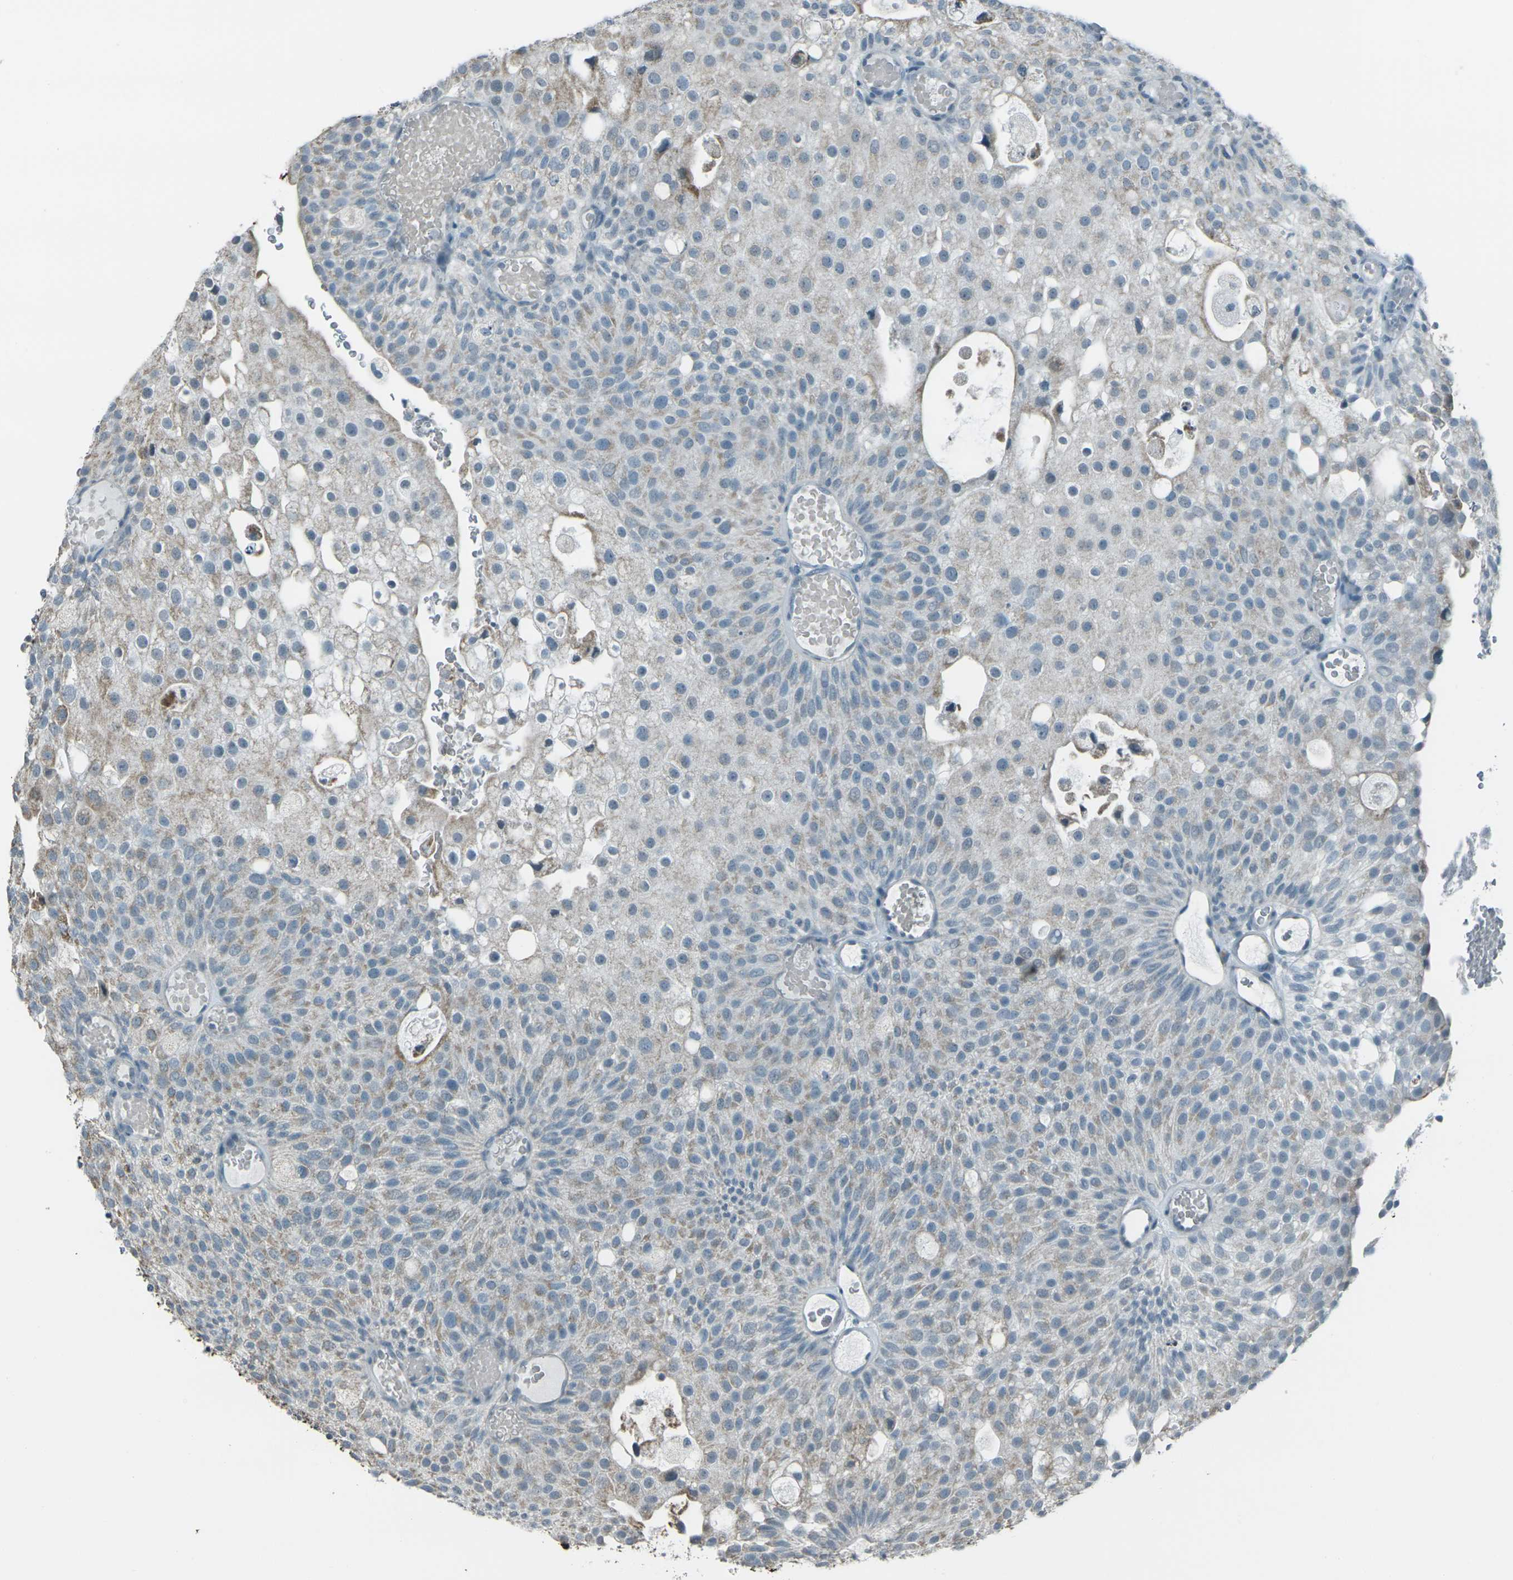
{"staining": {"intensity": "weak", "quantity": ">75%", "location": "cytoplasmic/membranous"}, "tissue": "urothelial cancer", "cell_type": "Tumor cells", "image_type": "cancer", "snomed": [{"axis": "morphology", "description": "Urothelial carcinoma, Low grade"}, {"axis": "topography", "description": "Urinary bladder"}], "caption": "This photomicrograph displays immunohistochemistry staining of low-grade urothelial carcinoma, with low weak cytoplasmic/membranous expression in about >75% of tumor cells.", "gene": "H2BC1", "patient": {"sex": "male", "age": 78}}